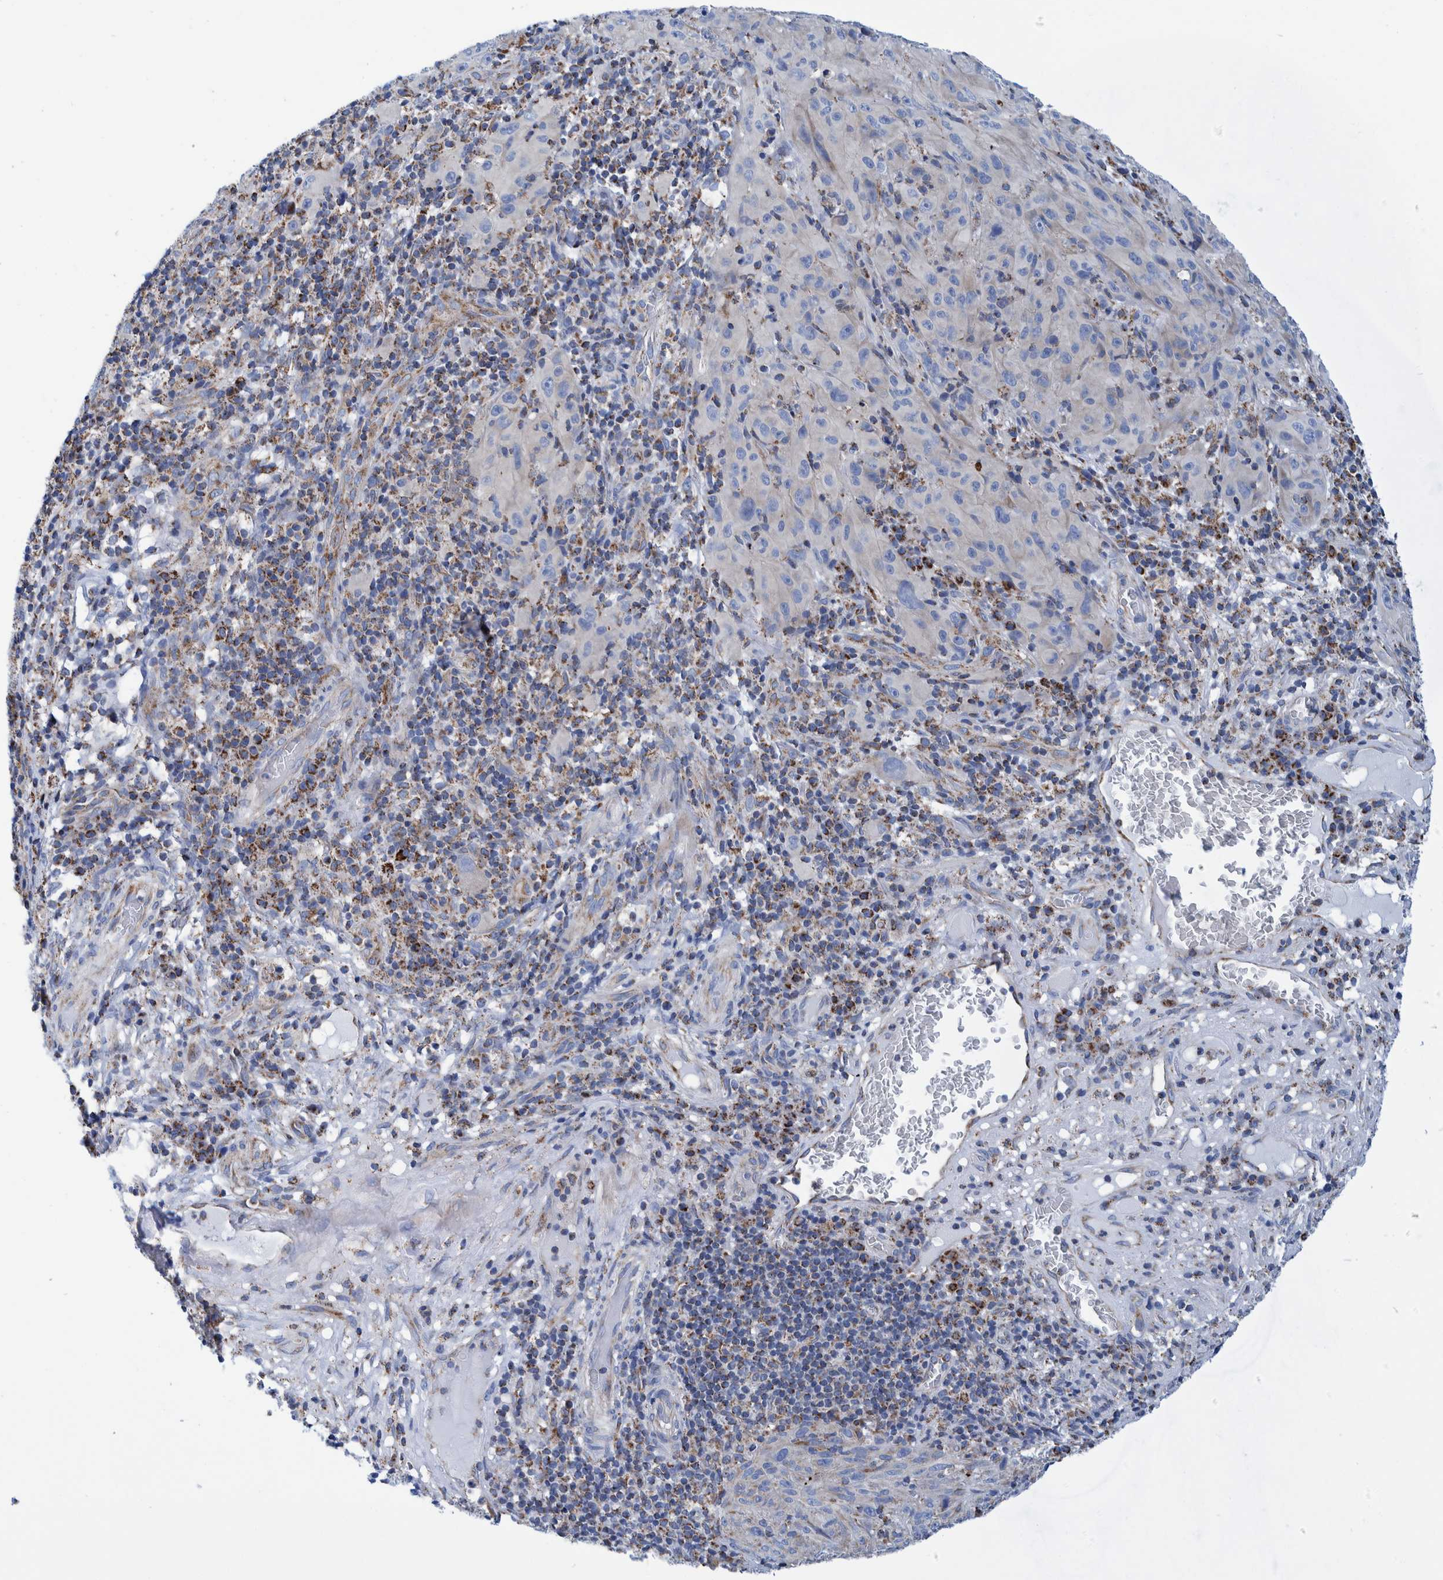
{"staining": {"intensity": "negative", "quantity": "none", "location": "none"}, "tissue": "melanoma", "cell_type": "Tumor cells", "image_type": "cancer", "snomed": [{"axis": "morphology", "description": "Malignant melanoma, NOS"}, {"axis": "topography", "description": "Skin of head"}], "caption": "This is an immunohistochemistry (IHC) micrograph of melanoma. There is no staining in tumor cells.", "gene": "BZW2", "patient": {"sex": "male", "age": 96}}